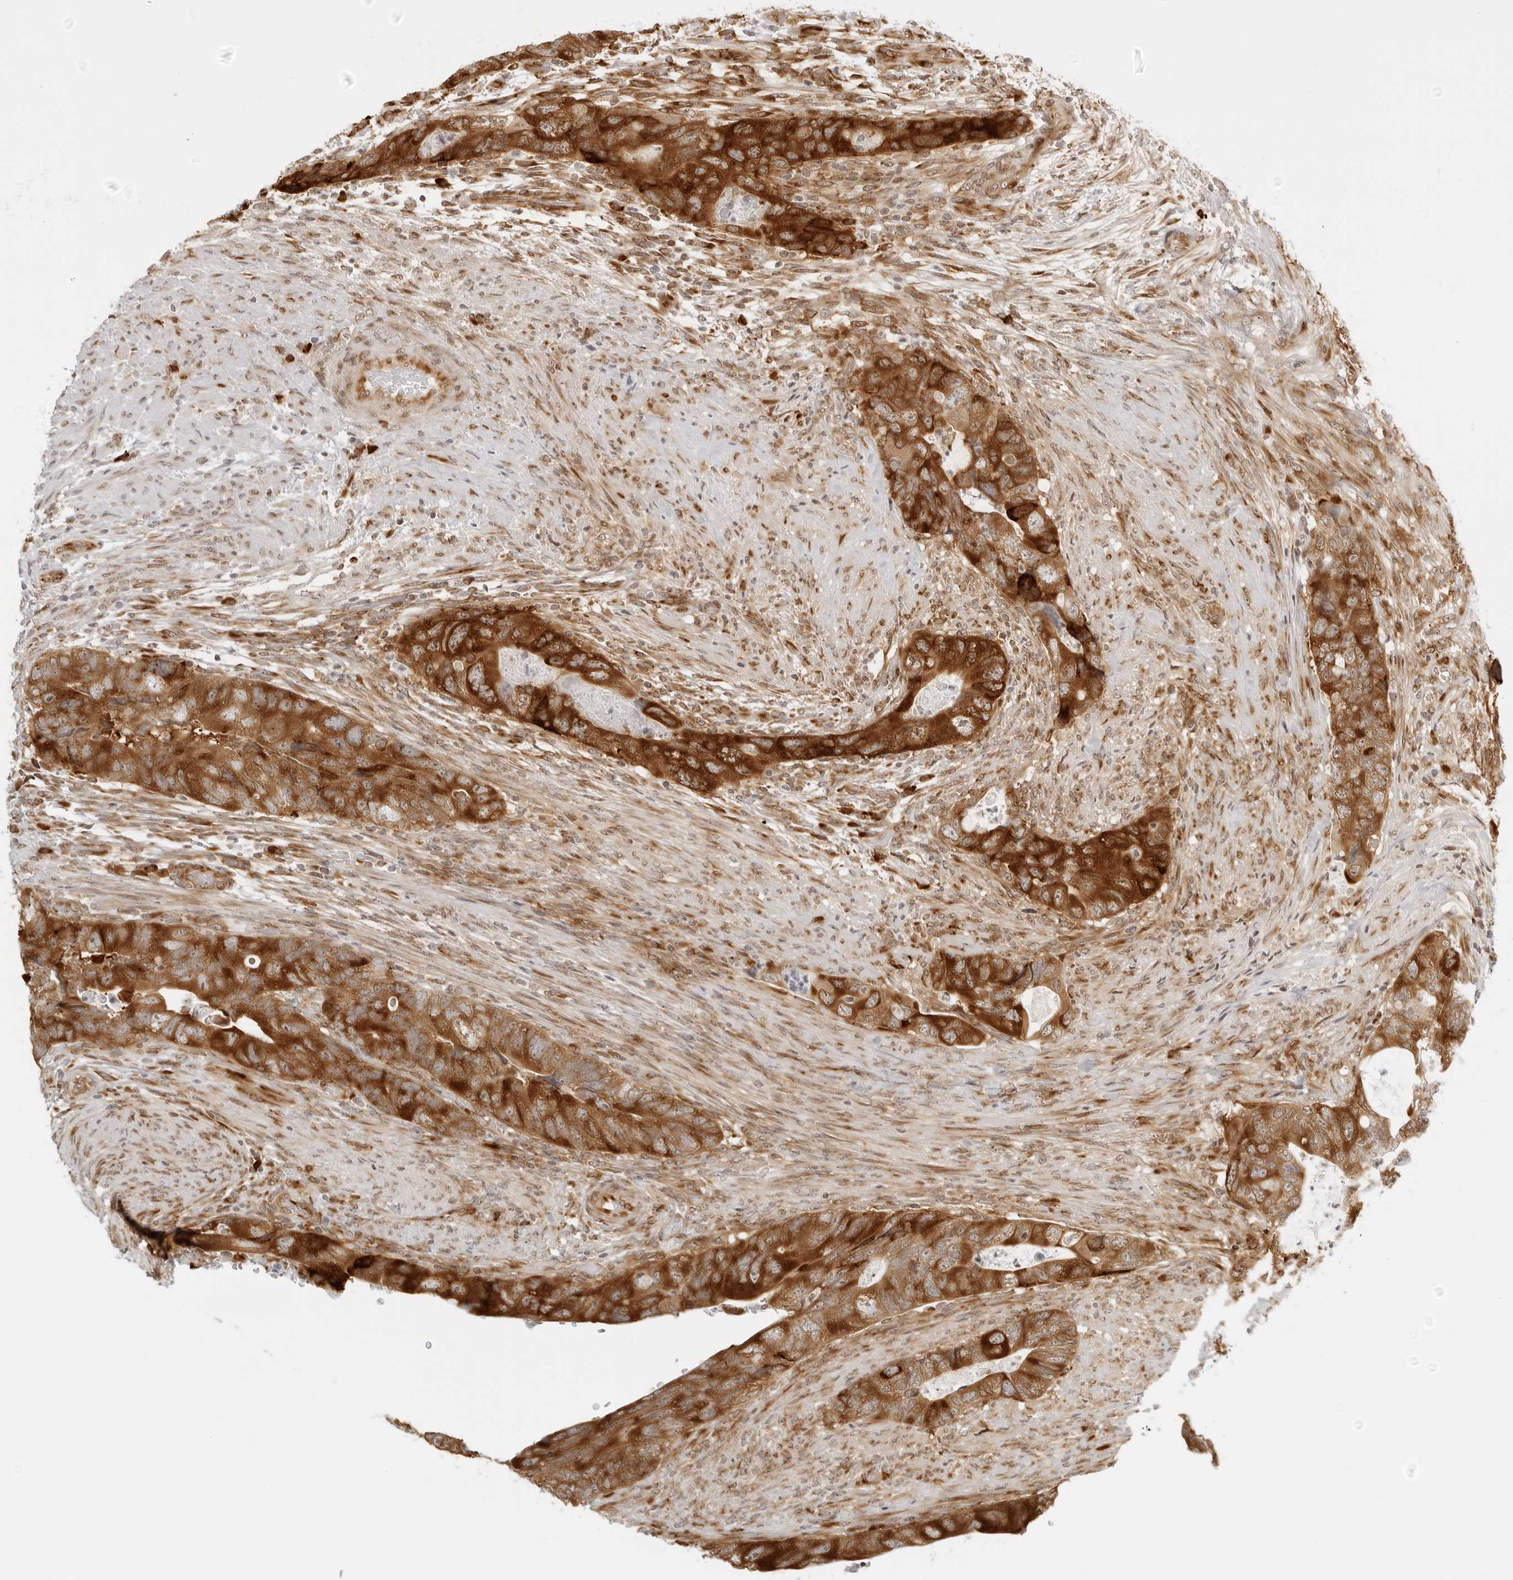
{"staining": {"intensity": "strong", "quantity": ">75%", "location": "cytoplasmic/membranous"}, "tissue": "colorectal cancer", "cell_type": "Tumor cells", "image_type": "cancer", "snomed": [{"axis": "morphology", "description": "Adenocarcinoma, NOS"}, {"axis": "topography", "description": "Rectum"}], "caption": "Protein staining by immunohistochemistry (IHC) exhibits strong cytoplasmic/membranous expression in approximately >75% of tumor cells in colorectal cancer.", "gene": "EIF4G1", "patient": {"sex": "male", "age": 63}}